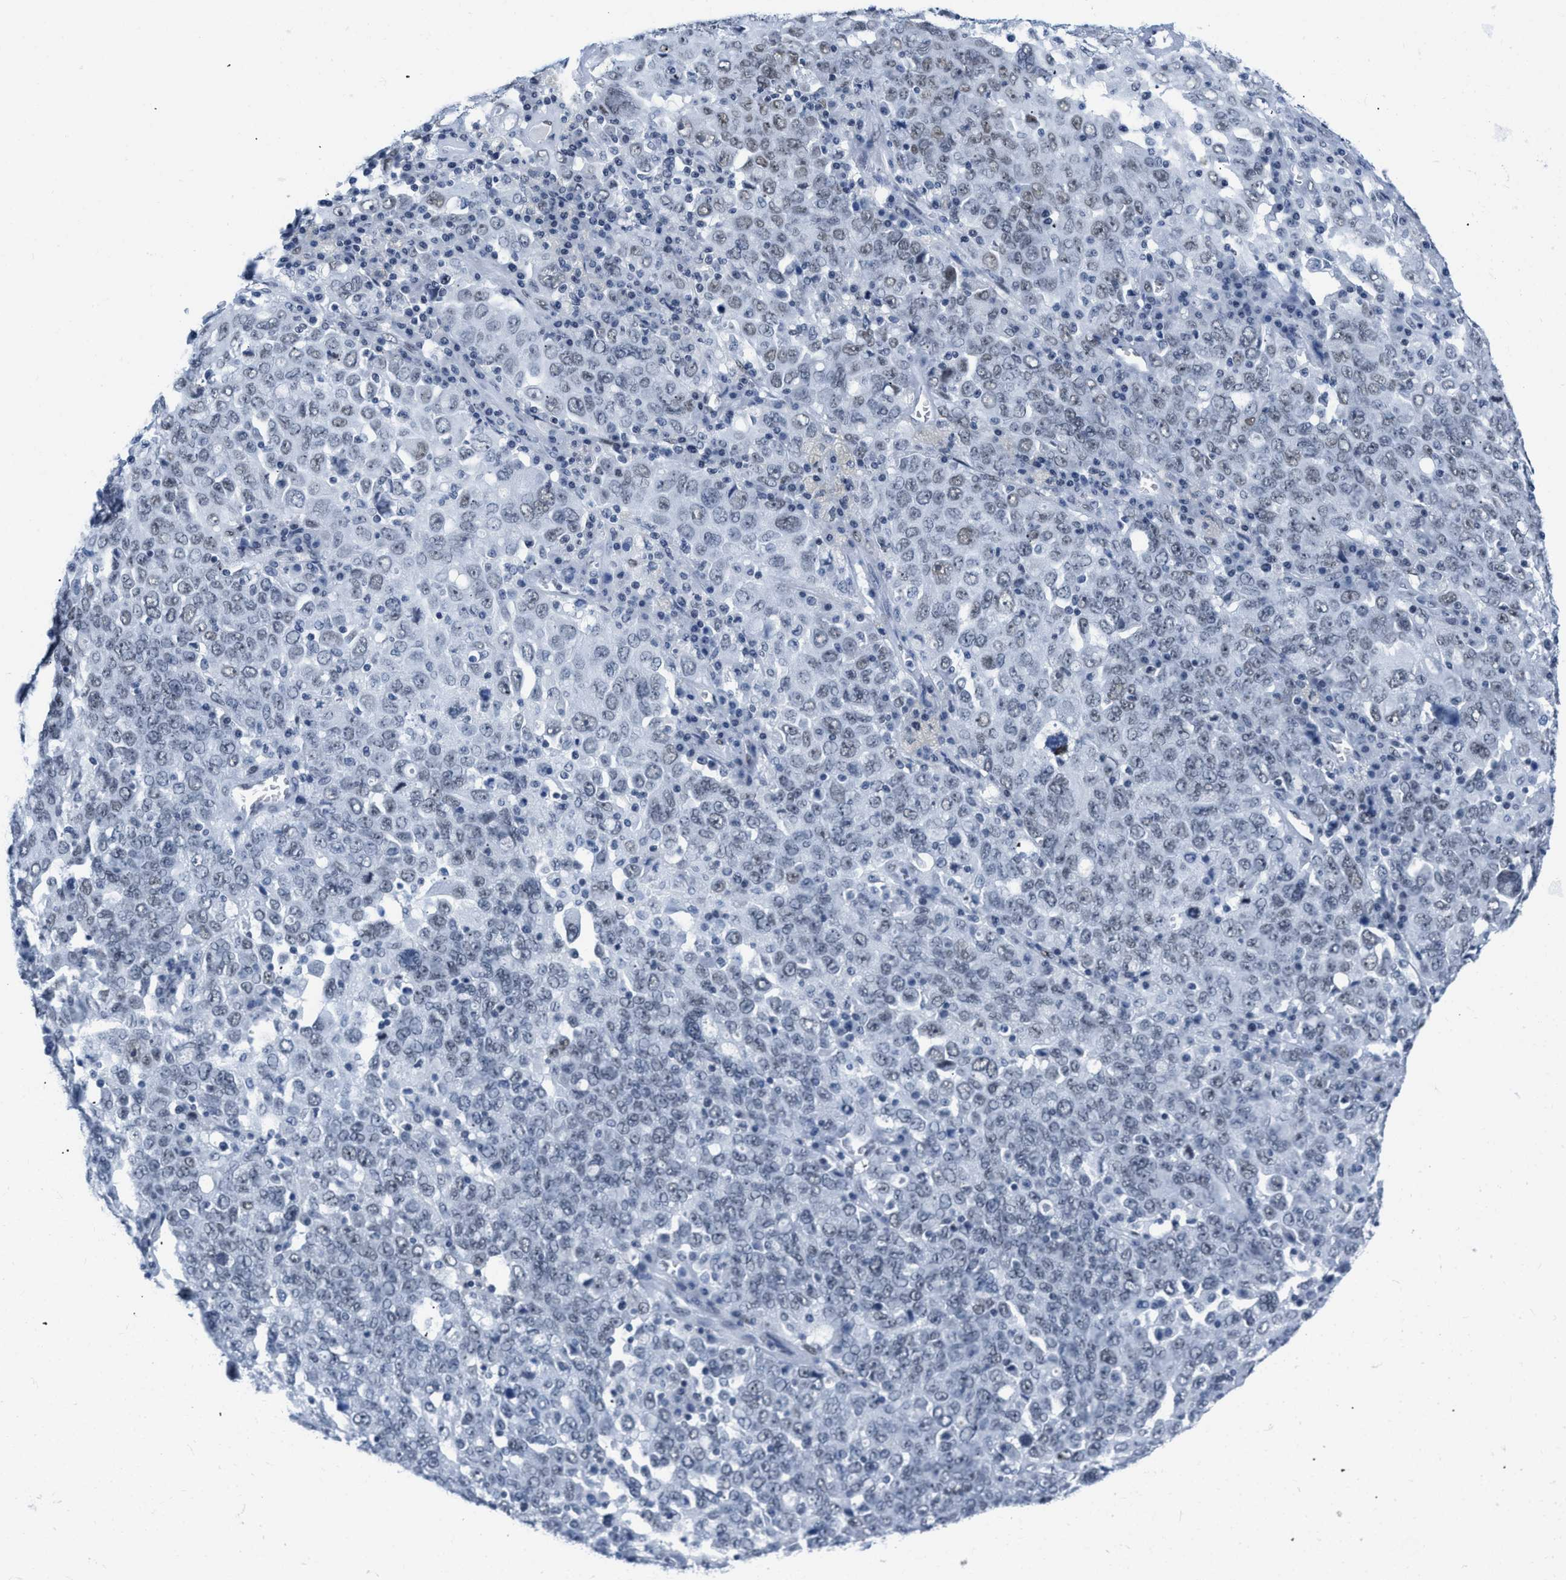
{"staining": {"intensity": "weak", "quantity": "25%-75%", "location": "nuclear"}, "tissue": "ovarian cancer", "cell_type": "Tumor cells", "image_type": "cancer", "snomed": [{"axis": "morphology", "description": "Carcinoma, endometroid"}, {"axis": "topography", "description": "Ovary"}], "caption": "Immunohistochemical staining of endometroid carcinoma (ovarian) exhibits weak nuclear protein positivity in about 25%-75% of tumor cells. (DAB (3,3'-diaminobenzidine) = brown stain, brightfield microscopy at high magnification).", "gene": "CTBP1", "patient": {"sex": "female", "age": 62}}